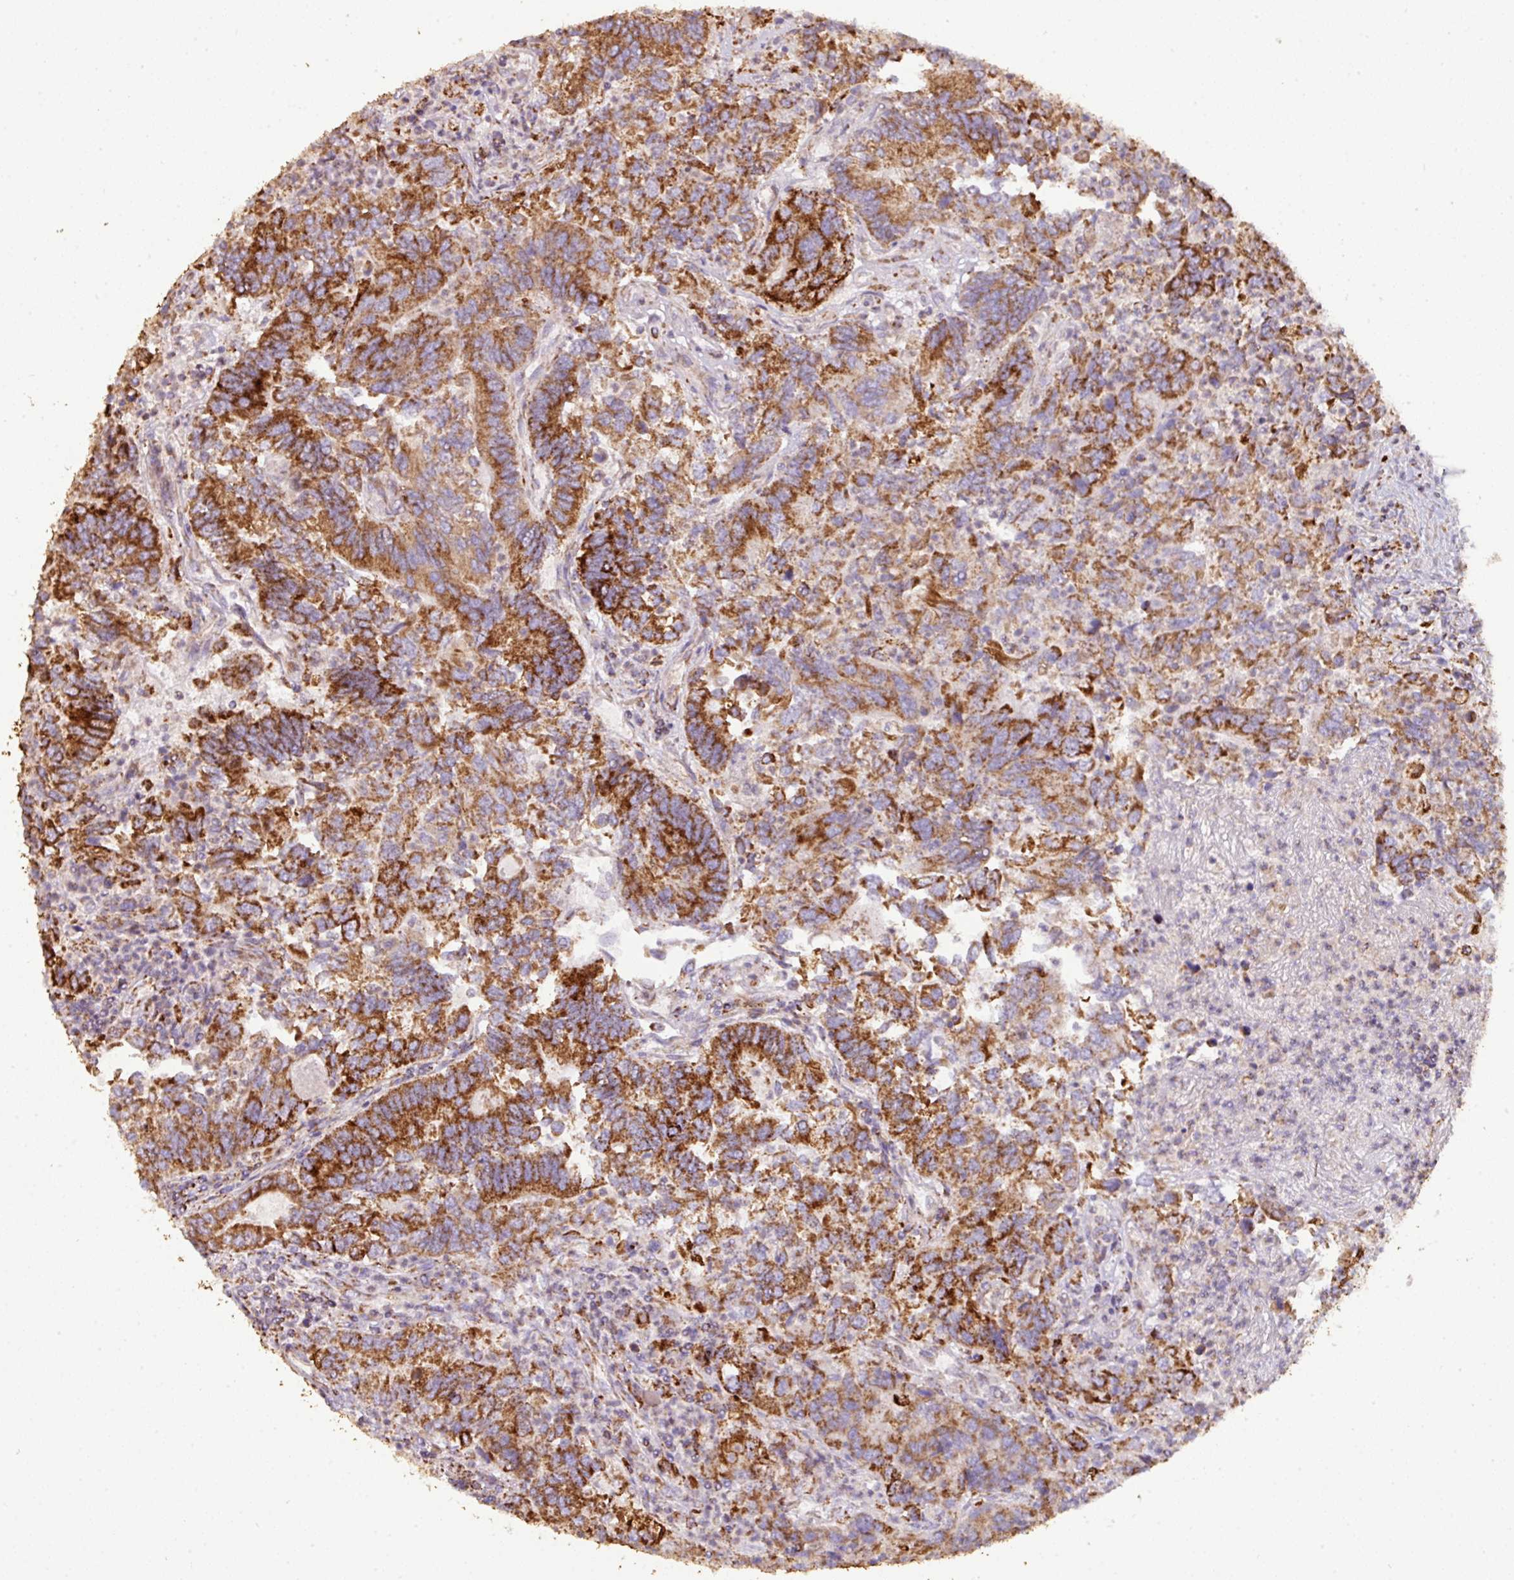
{"staining": {"intensity": "strong", "quantity": ">75%", "location": "cytoplasmic/membranous"}, "tissue": "colorectal cancer", "cell_type": "Tumor cells", "image_type": "cancer", "snomed": [{"axis": "morphology", "description": "Adenocarcinoma, NOS"}, {"axis": "topography", "description": "Colon"}], "caption": "Immunohistochemical staining of colorectal cancer displays high levels of strong cytoplasmic/membranous expression in approximately >75% of tumor cells. Using DAB (3,3'-diaminobenzidine) (brown) and hematoxylin (blue) stains, captured at high magnification using brightfield microscopy.", "gene": "SQOR", "patient": {"sex": "female", "age": 67}}